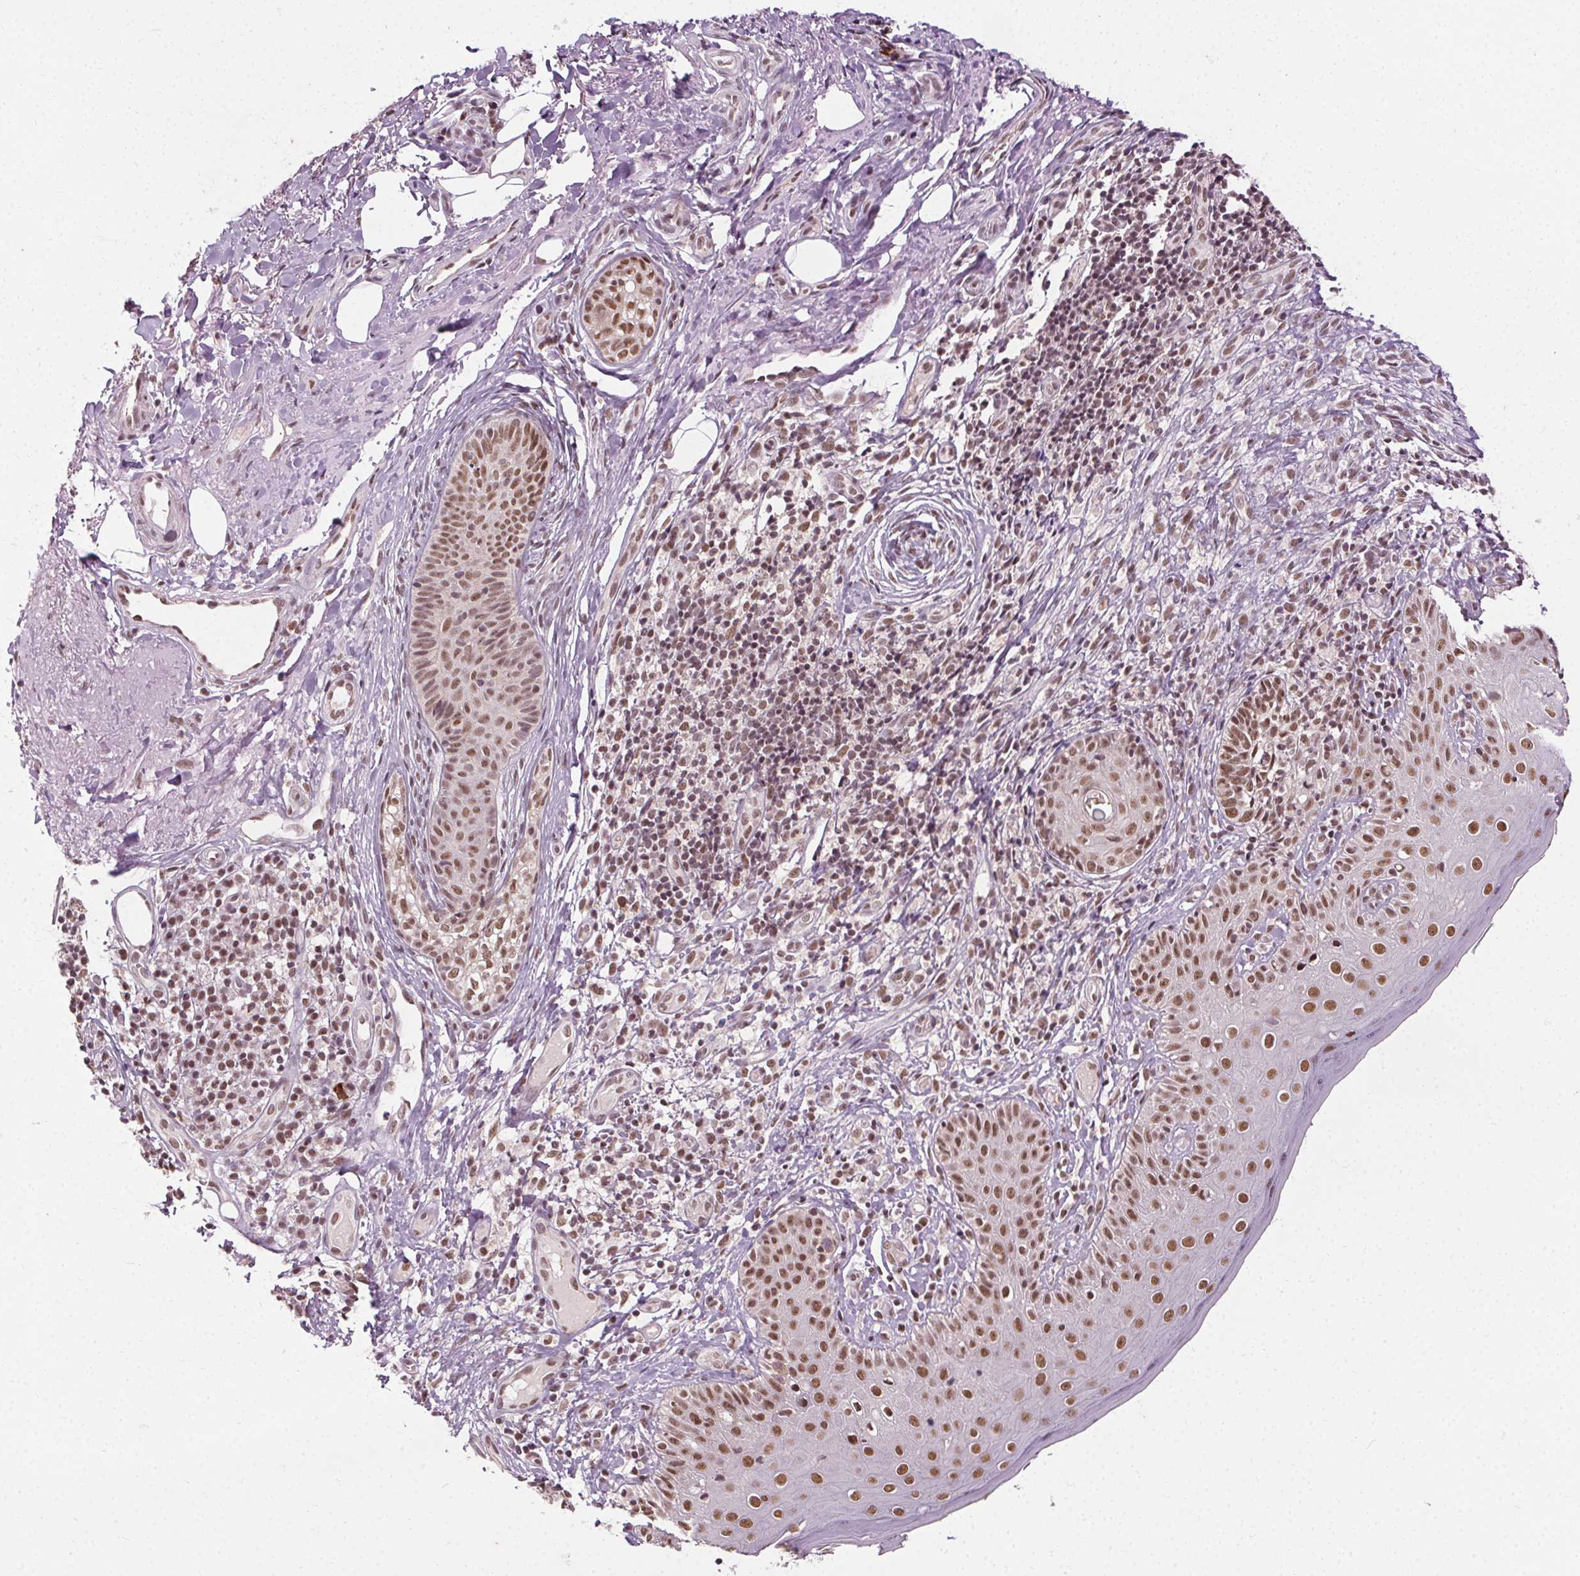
{"staining": {"intensity": "moderate", "quantity": ">75%", "location": "nuclear"}, "tissue": "skin cancer", "cell_type": "Tumor cells", "image_type": "cancer", "snomed": [{"axis": "morphology", "description": "Normal tissue, NOS"}, {"axis": "morphology", "description": "Basal cell carcinoma"}, {"axis": "topography", "description": "Skin"}], "caption": "A micrograph of skin basal cell carcinoma stained for a protein demonstrates moderate nuclear brown staining in tumor cells. (Stains: DAB (3,3'-diaminobenzidine) in brown, nuclei in blue, Microscopy: brightfield microscopy at high magnification).", "gene": "MED6", "patient": {"sex": "male", "age": 68}}